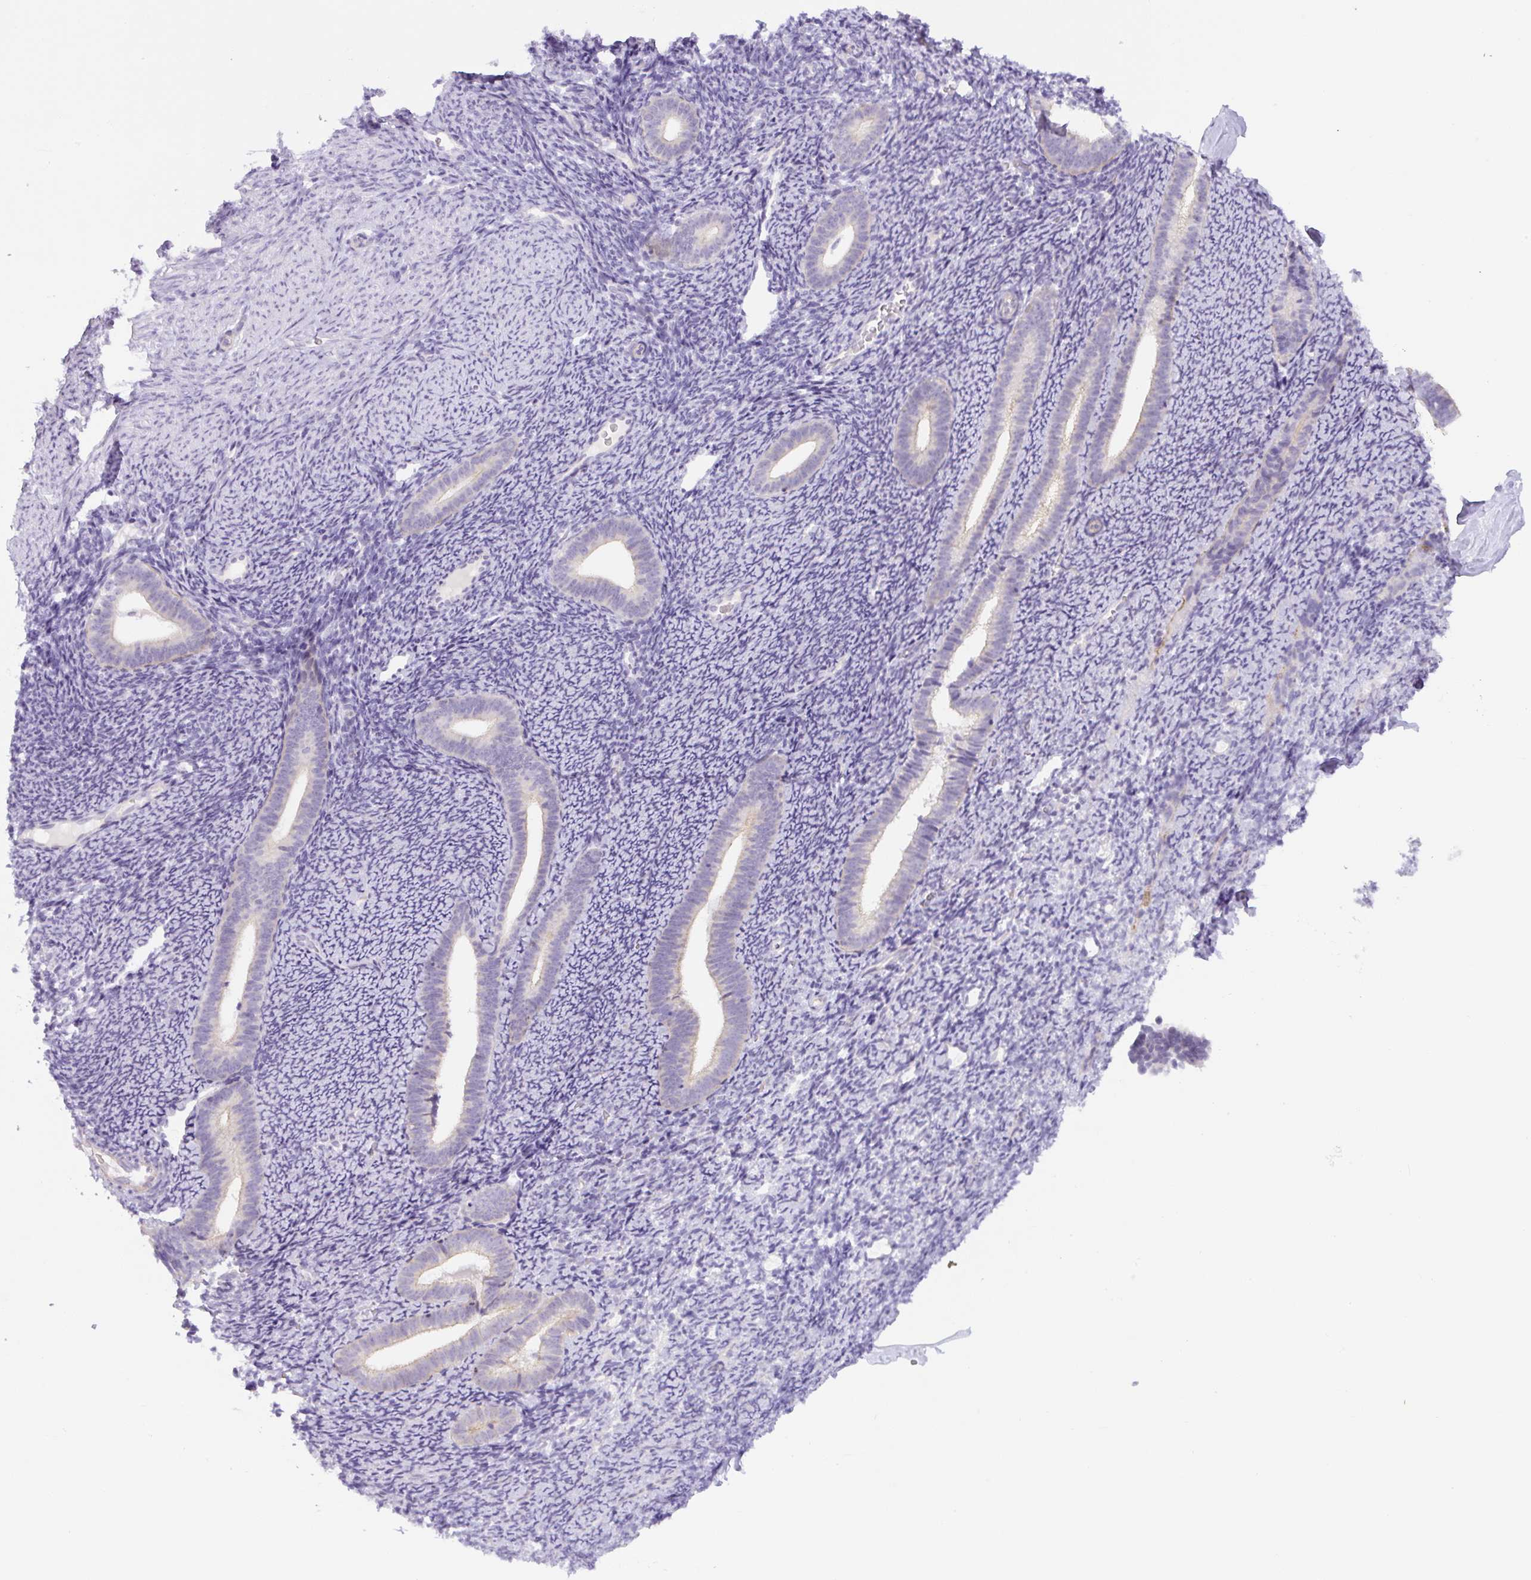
{"staining": {"intensity": "negative", "quantity": "none", "location": "none"}, "tissue": "endometrium", "cell_type": "Cells in endometrial stroma", "image_type": "normal", "snomed": [{"axis": "morphology", "description": "Normal tissue, NOS"}, {"axis": "topography", "description": "Endometrium"}], "caption": "Cells in endometrial stroma are negative for protein expression in normal human endometrium. The staining was performed using DAB (3,3'-diaminobenzidine) to visualize the protein expression in brown, while the nuclei were stained in blue with hematoxylin (Magnification: 20x).", "gene": "ADAMTS19", "patient": {"sex": "female", "age": 39}}